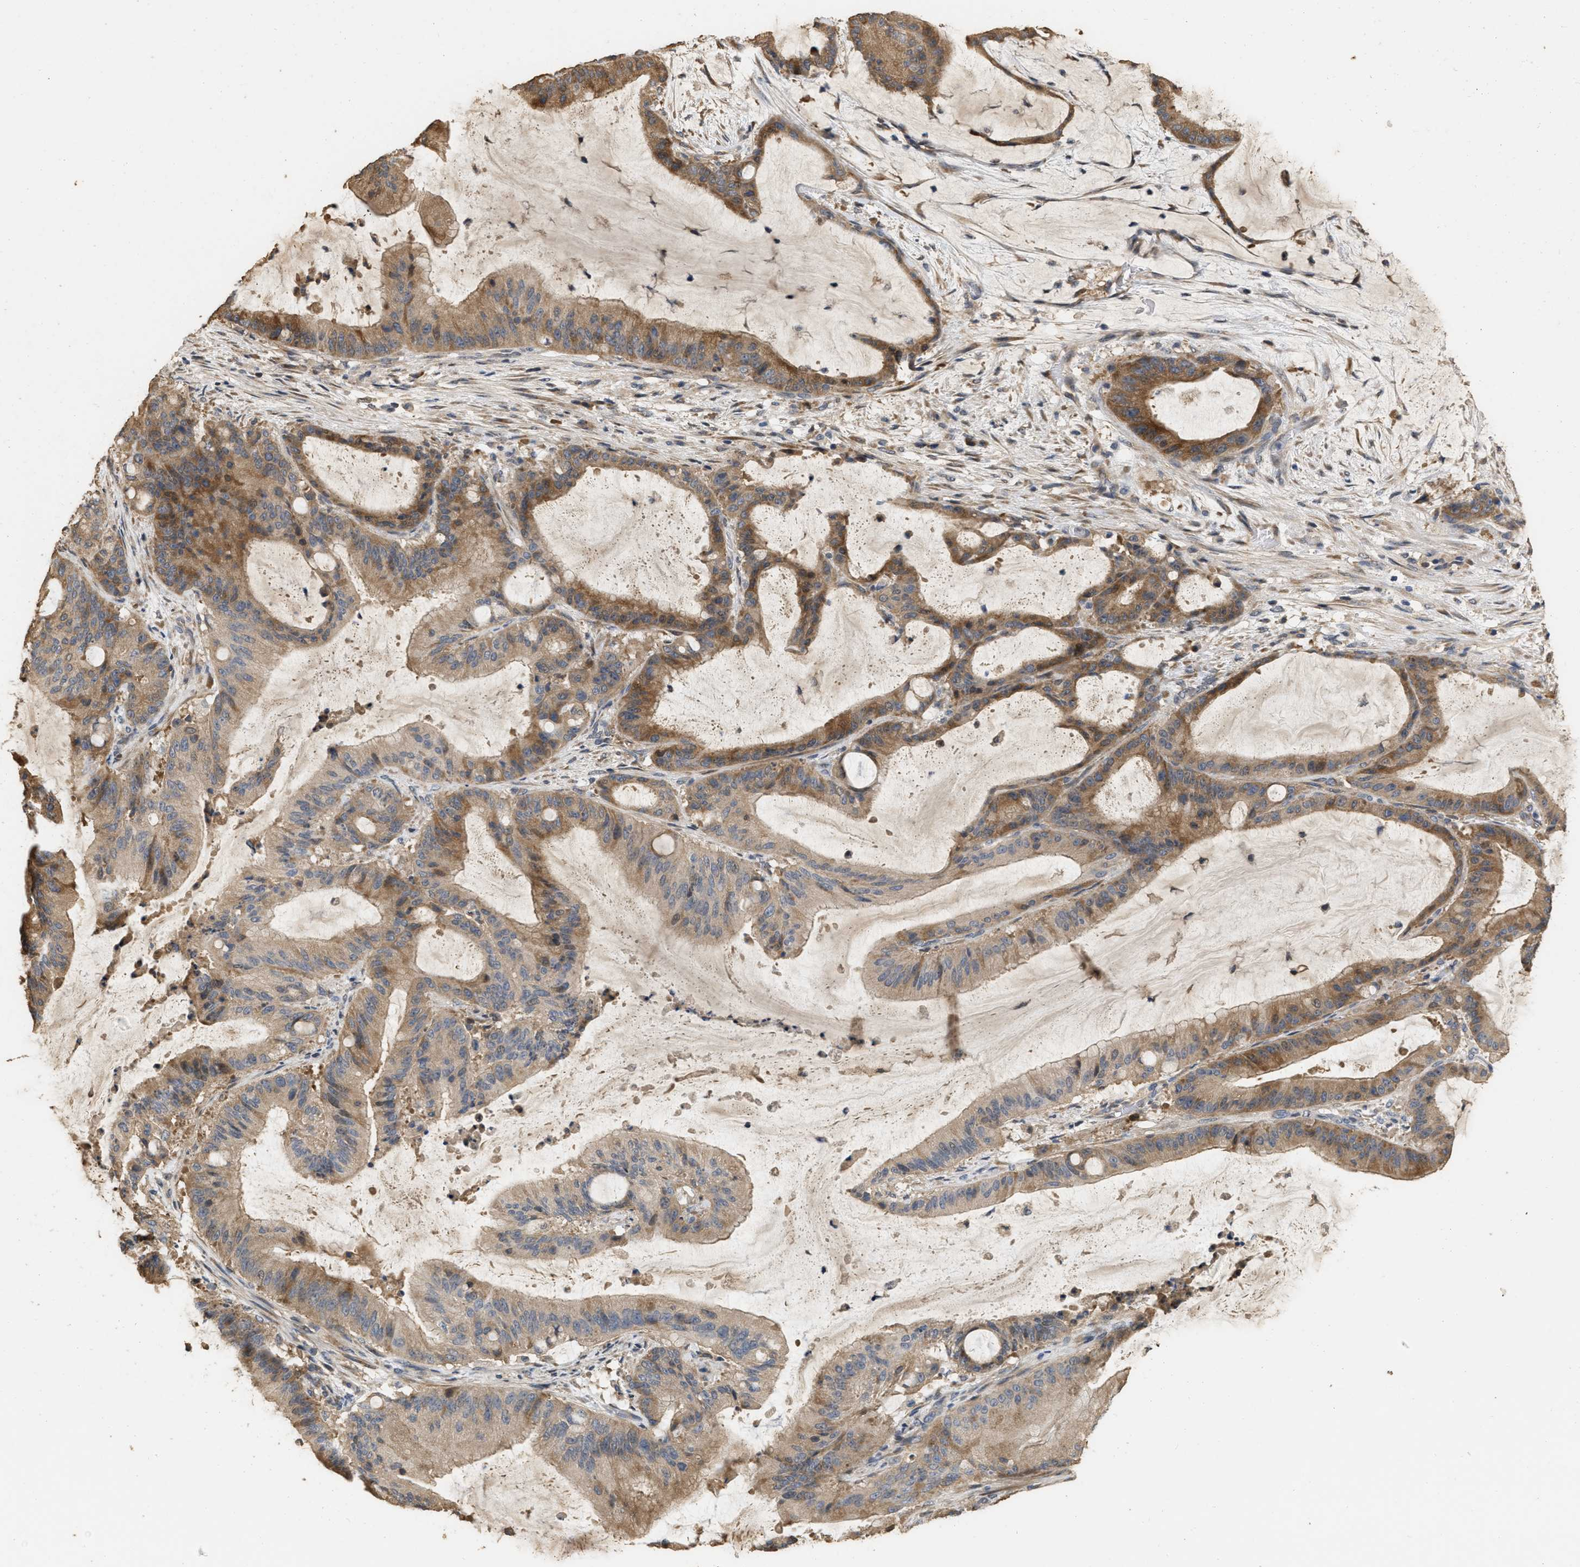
{"staining": {"intensity": "moderate", "quantity": ">75%", "location": "cytoplasmic/membranous"}, "tissue": "liver cancer", "cell_type": "Tumor cells", "image_type": "cancer", "snomed": [{"axis": "morphology", "description": "Normal tissue, NOS"}, {"axis": "morphology", "description": "Cholangiocarcinoma"}, {"axis": "topography", "description": "Liver"}, {"axis": "topography", "description": "Peripheral nerve tissue"}], "caption": "Immunohistochemical staining of human liver cancer demonstrates medium levels of moderate cytoplasmic/membranous protein staining in about >75% of tumor cells.", "gene": "NCS1", "patient": {"sex": "female", "age": 73}}